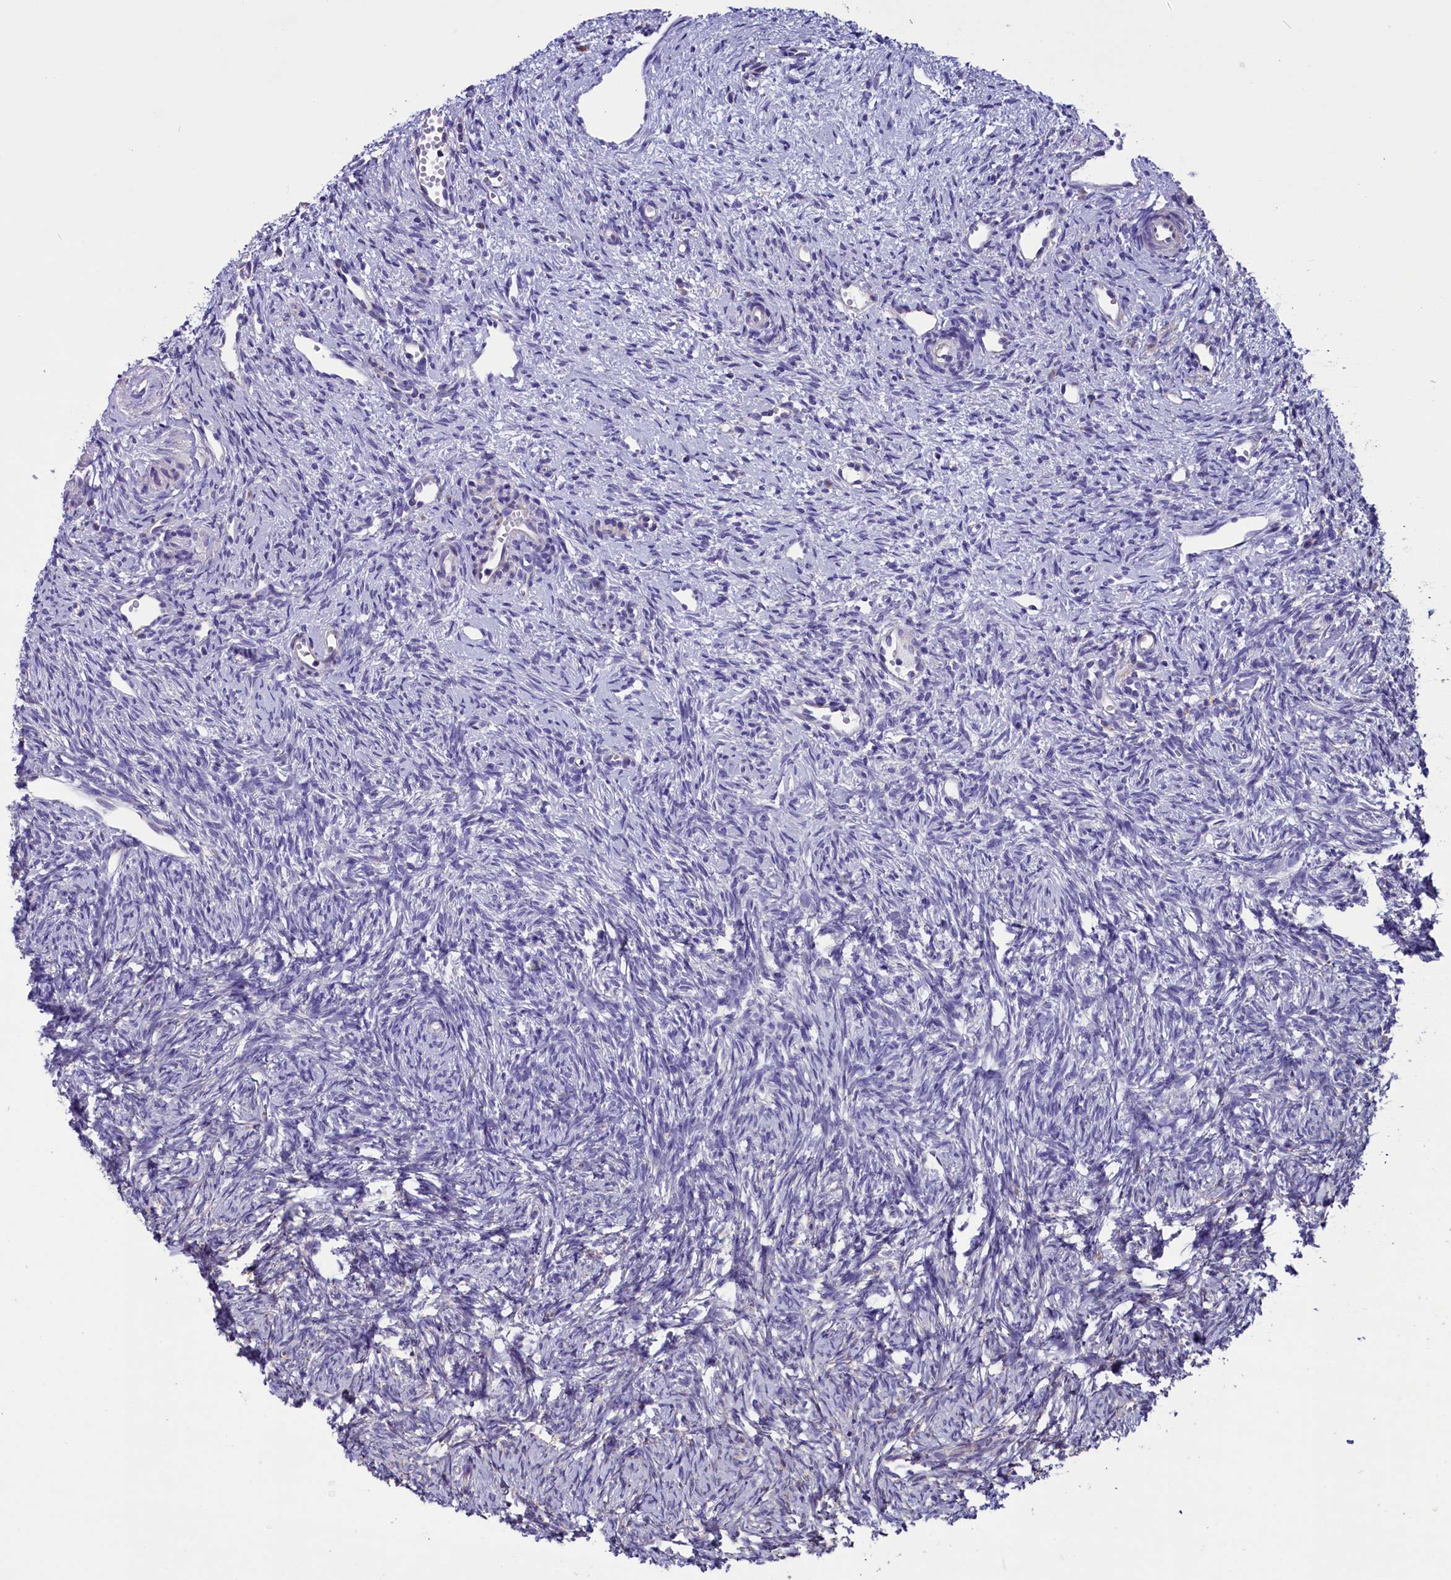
{"staining": {"intensity": "strong", "quantity": ">75%", "location": "cytoplasmic/membranous"}, "tissue": "ovary", "cell_type": "Follicle cells", "image_type": "normal", "snomed": [{"axis": "morphology", "description": "Normal tissue, NOS"}, {"axis": "topography", "description": "Ovary"}], "caption": "Human ovary stained with a brown dye exhibits strong cytoplasmic/membranous positive staining in approximately >75% of follicle cells.", "gene": "SCD5", "patient": {"sex": "female", "age": 51}}